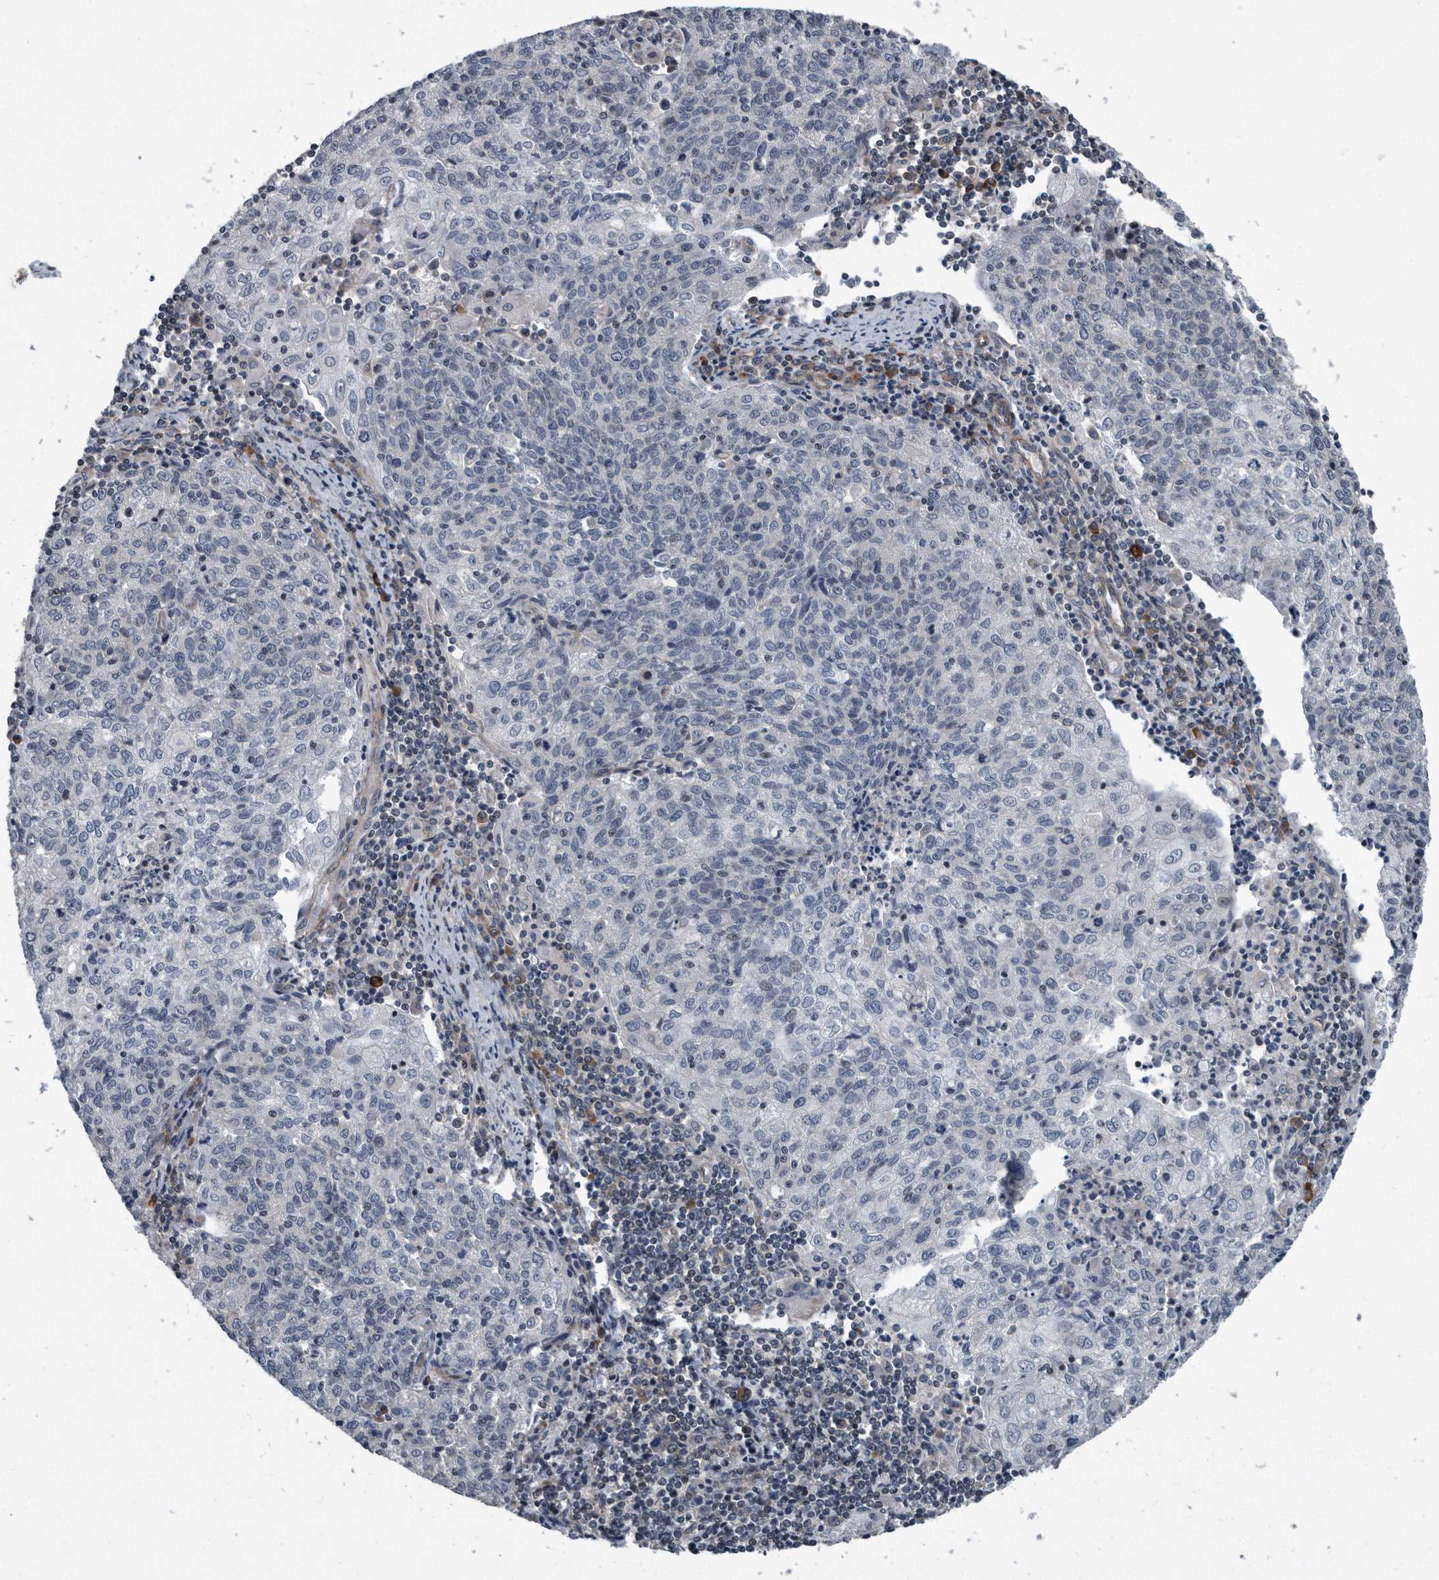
{"staining": {"intensity": "negative", "quantity": "none", "location": "none"}, "tissue": "cervical cancer", "cell_type": "Tumor cells", "image_type": "cancer", "snomed": [{"axis": "morphology", "description": "Squamous cell carcinoma, NOS"}, {"axis": "topography", "description": "Cervix"}], "caption": "Immunohistochemistry micrograph of human cervical cancer (squamous cell carcinoma) stained for a protein (brown), which displays no expression in tumor cells.", "gene": "ARMCX1", "patient": {"sex": "female", "age": 48}}